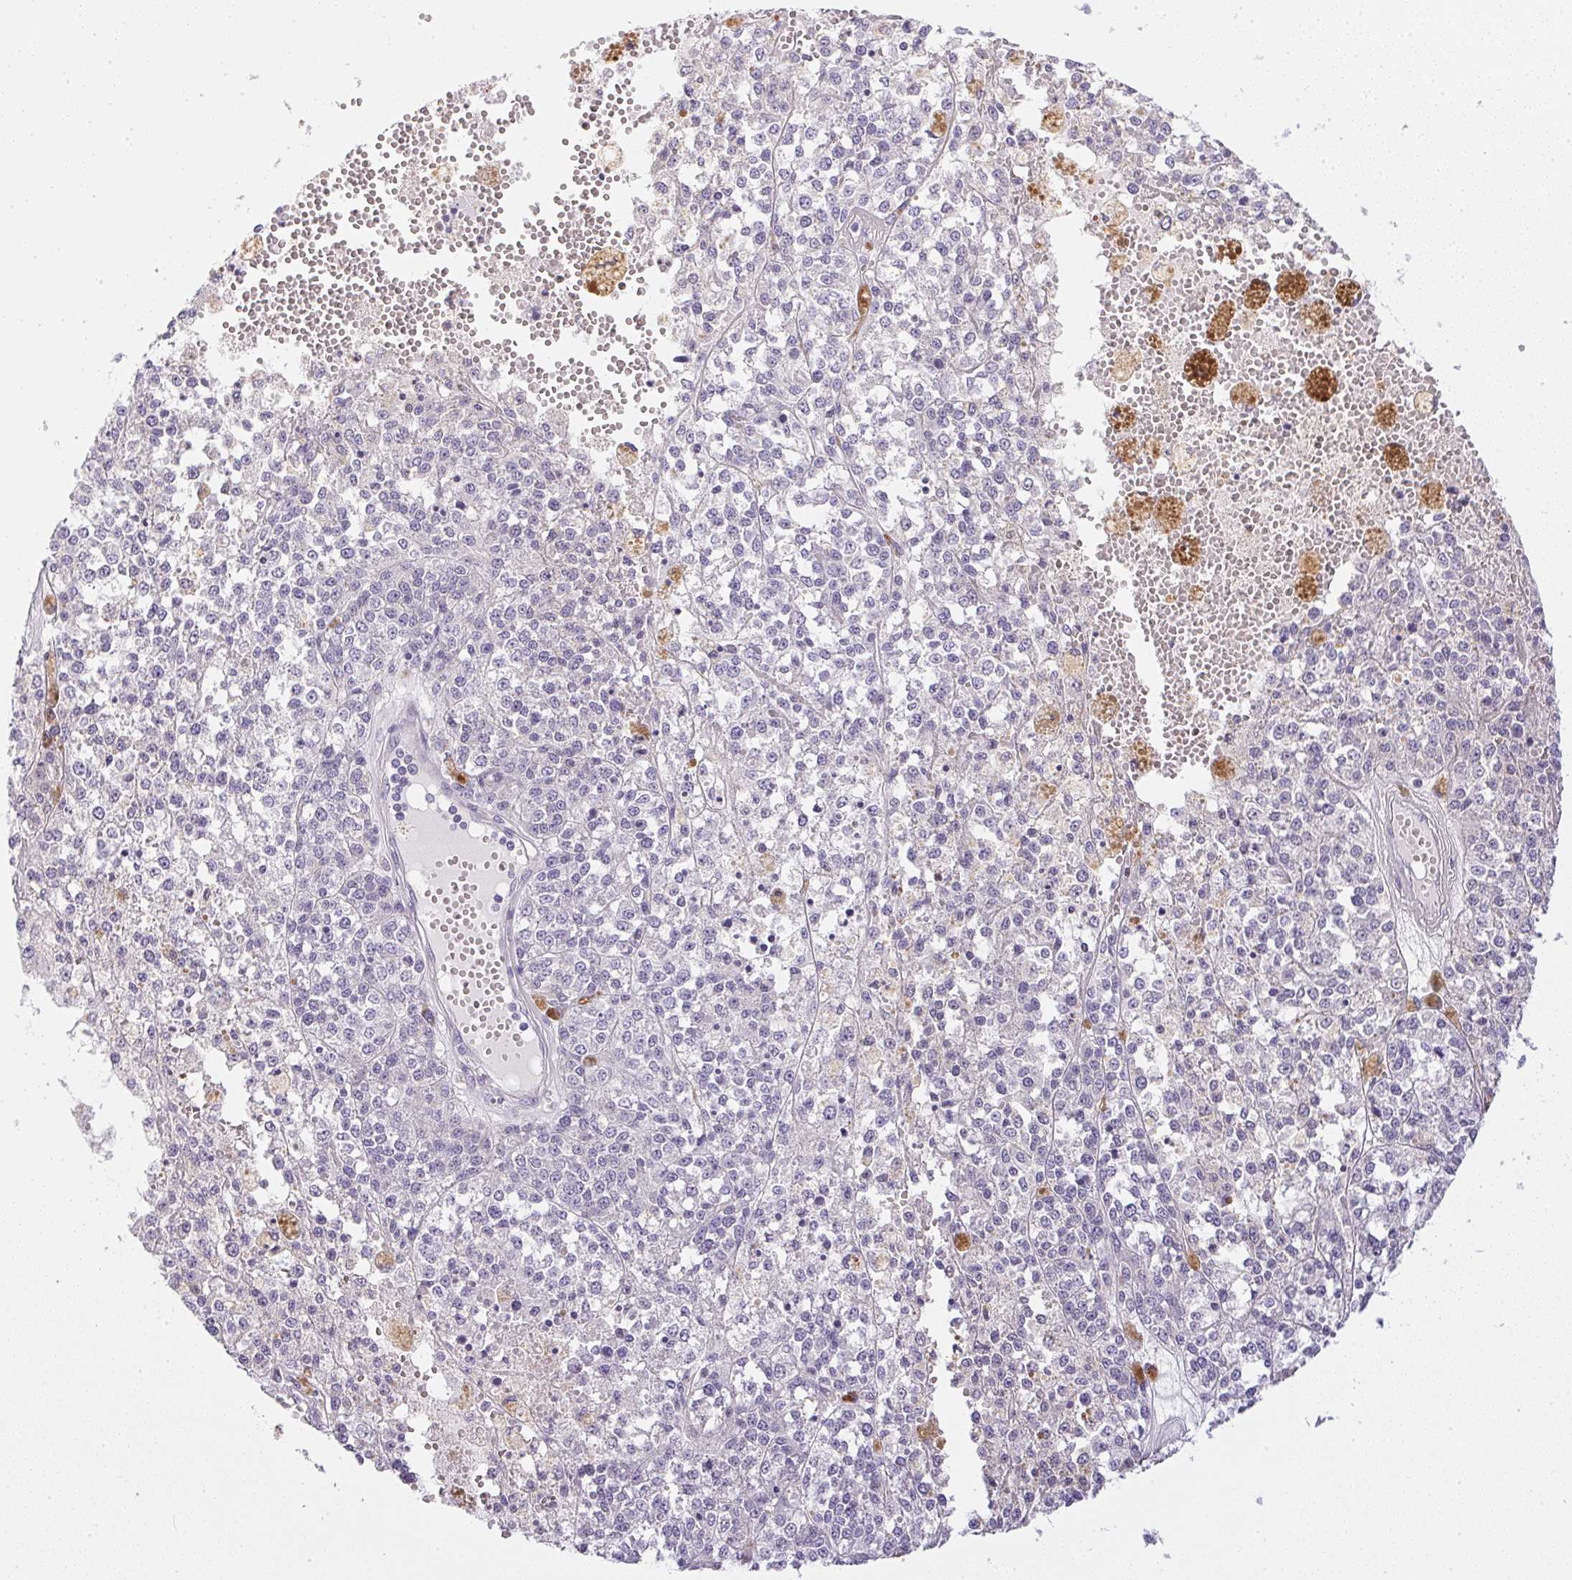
{"staining": {"intensity": "negative", "quantity": "none", "location": "none"}, "tissue": "melanoma", "cell_type": "Tumor cells", "image_type": "cancer", "snomed": [{"axis": "morphology", "description": "Malignant melanoma, Metastatic site"}, {"axis": "topography", "description": "Lymph node"}], "caption": "Malignant melanoma (metastatic site) was stained to show a protein in brown. There is no significant expression in tumor cells.", "gene": "SLC17A7", "patient": {"sex": "female", "age": 64}}